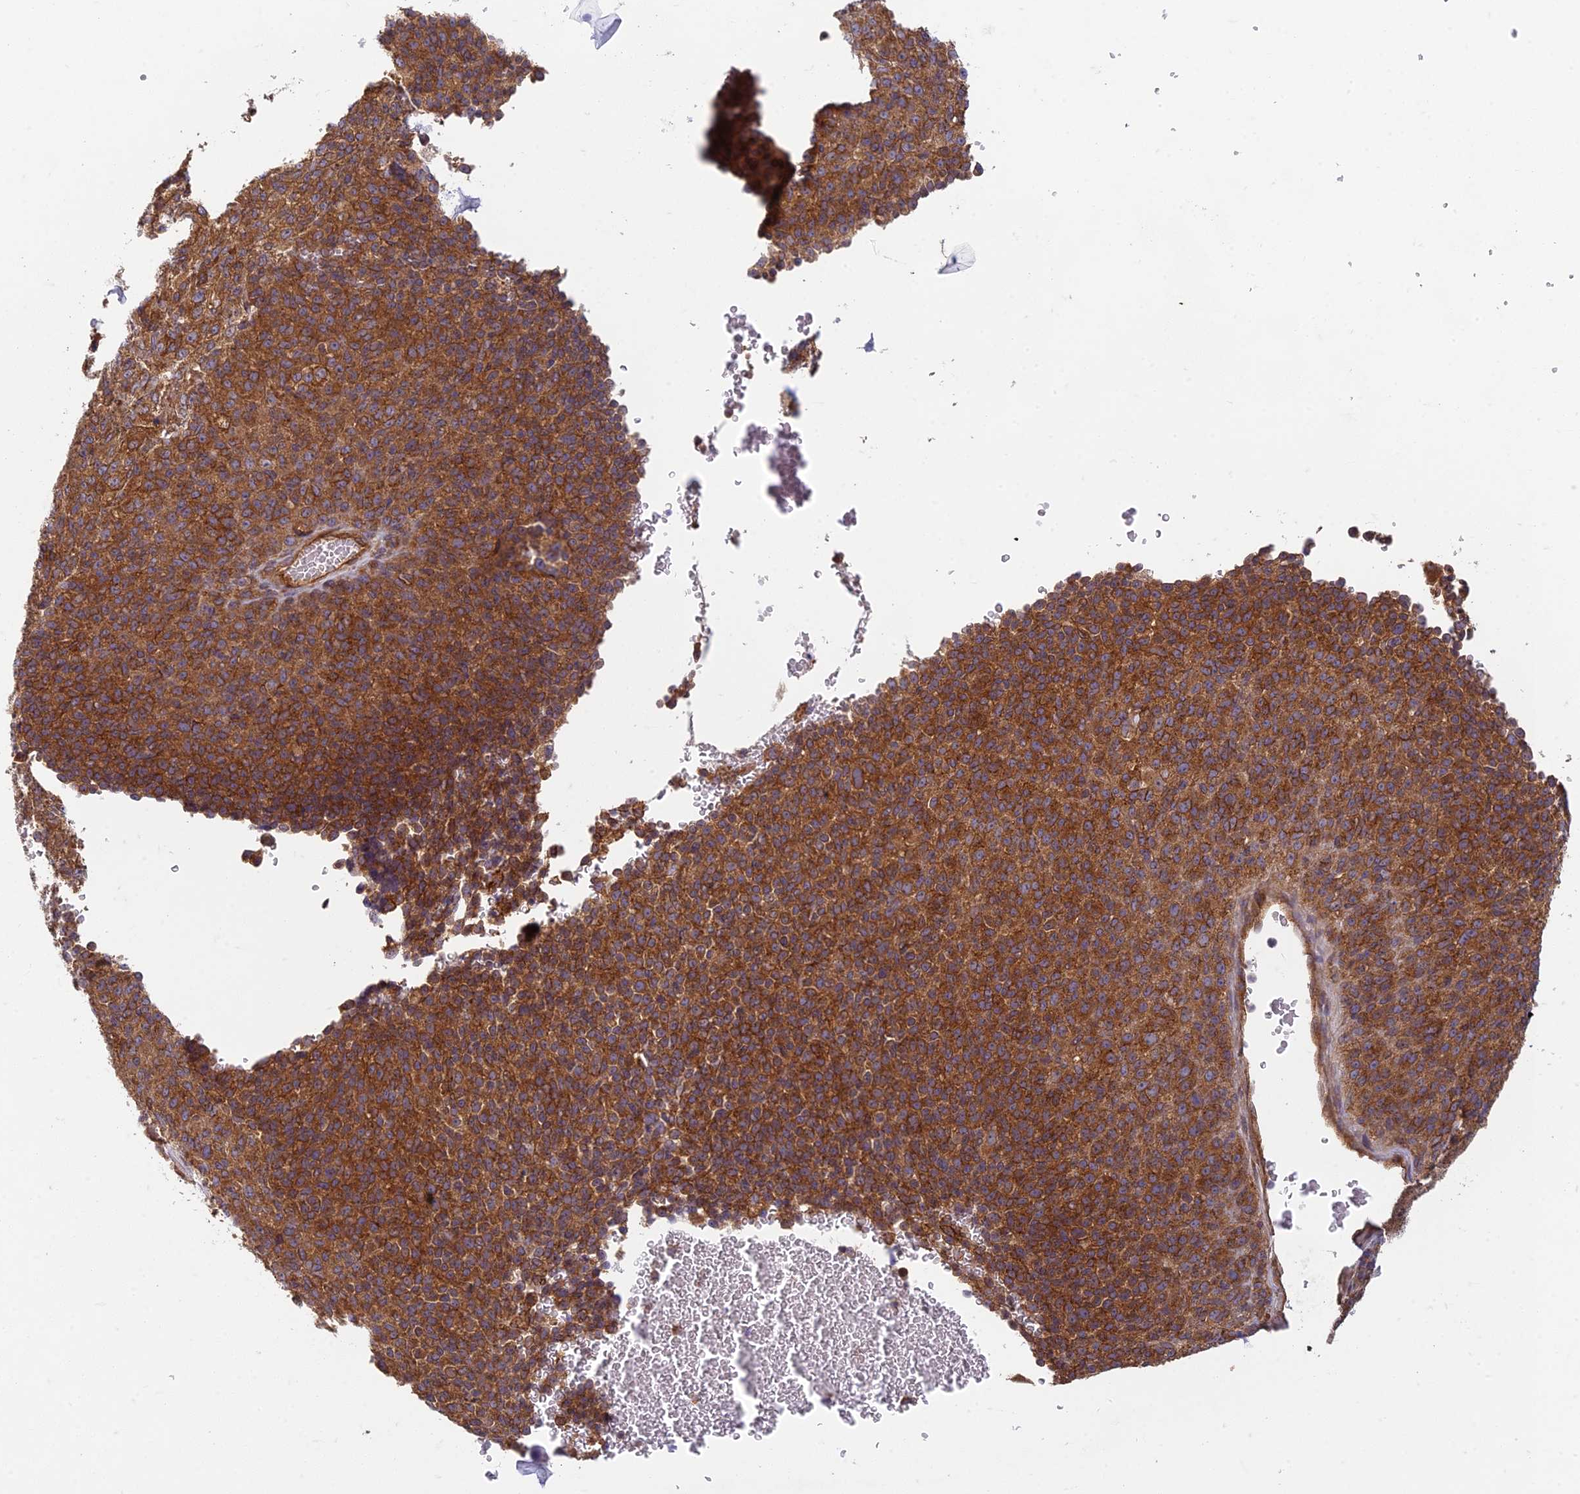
{"staining": {"intensity": "strong", "quantity": ">75%", "location": "cytoplasmic/membranous"}, "tissue": "melanoma", "cell_type": "Tumor cells", "image_type": "cancer", "snomed": [{"axis": "morphology", "description": "Malignant melanoma, Metastatic site"}, {"axis": "topography", "description": "Brain"}], "caption": "This image displays immunohistochemistry staining of human malignant melanoma (metastatic site), with high strong cytoplasmic/membranous expression in approximately >75% of tumor cells.", "gene": "TCF25", "patient": {"sex": "female", "age": 56}}